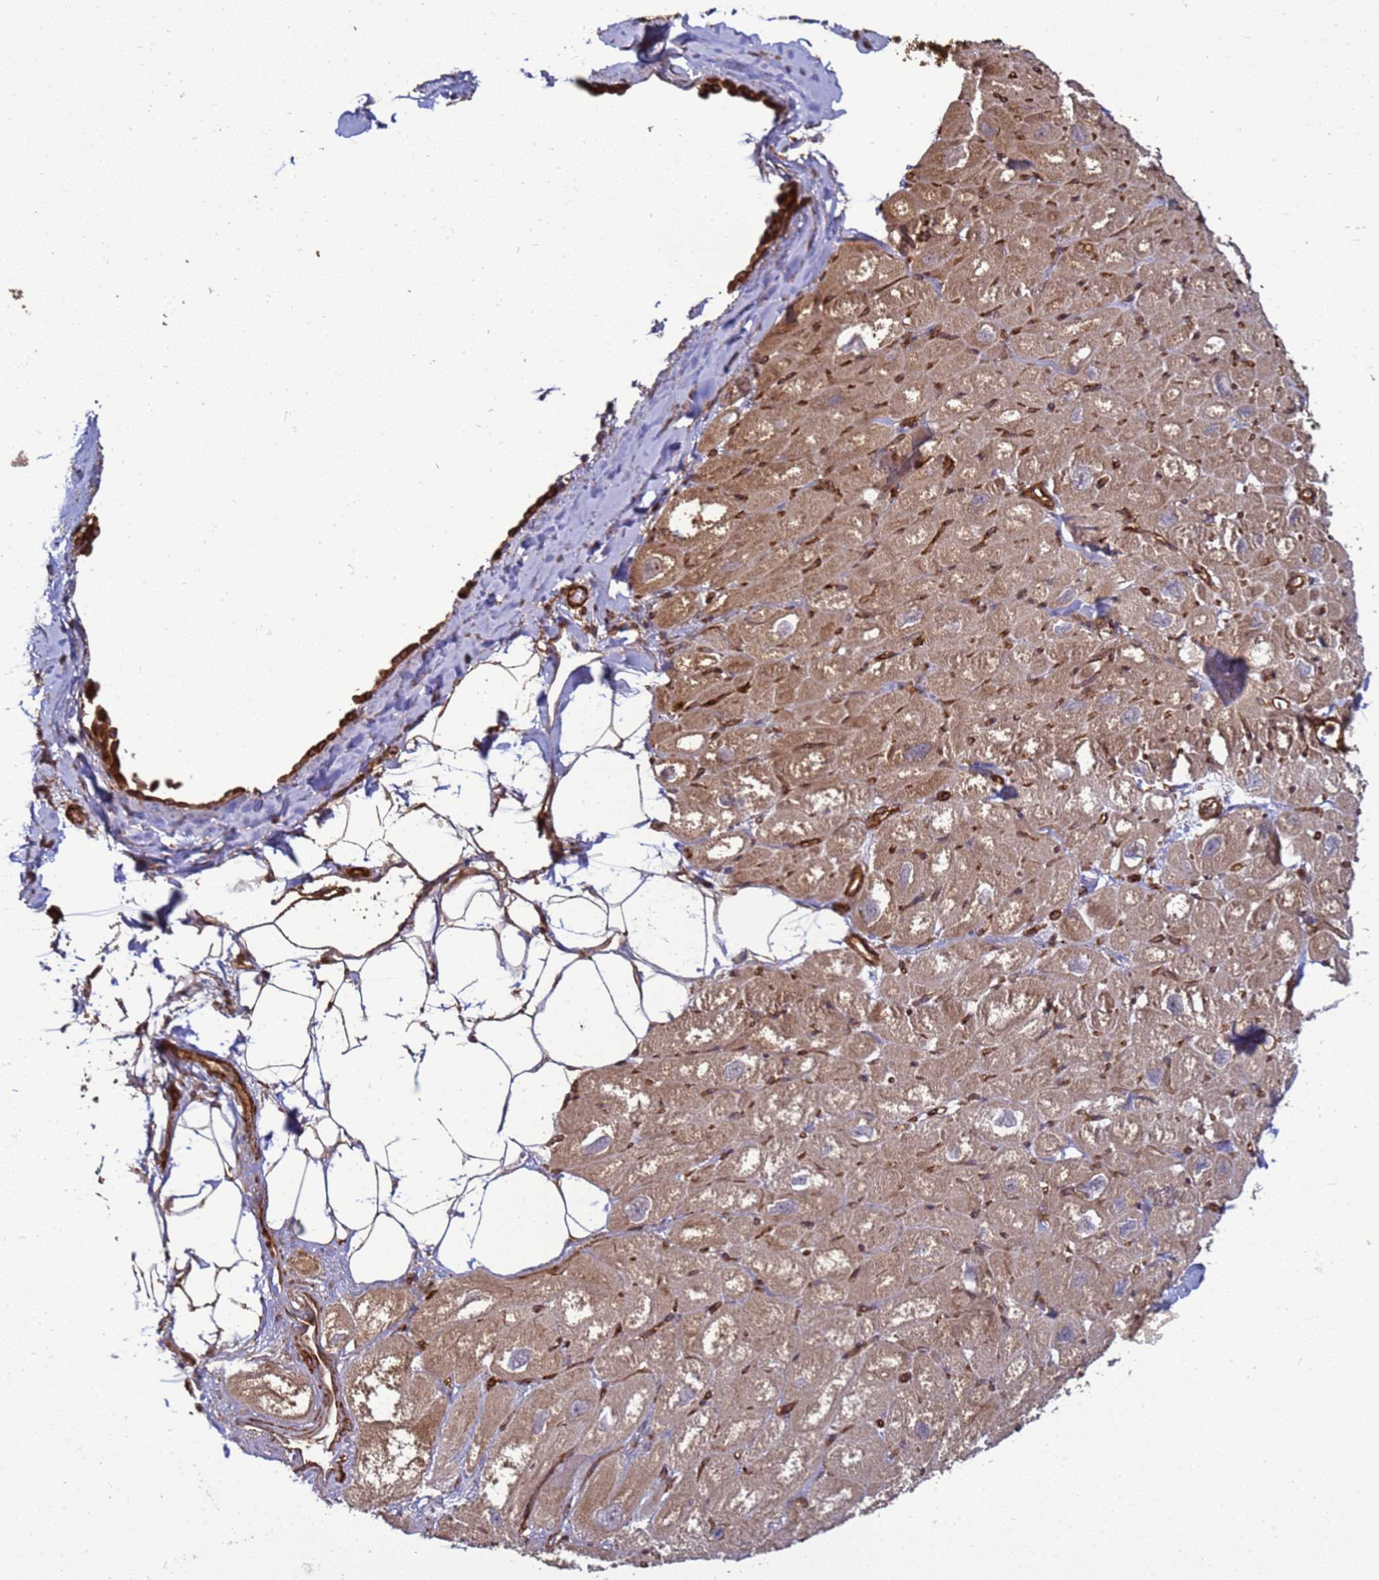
{"staining": {"intensity": "moderate", "quantity": ">75%", "location": "cytoplasmic/membranous"}, "tissue": "heart muscle", "cell_type": "Cardiomyocytes", "image_type": "normal", "snomed": [{"axis": "morphology", "description": "Normal tissue, NOS"}, {"axis": "topography", "description": "Heart"}], "caption": "Immunohistochemical staining of normal human heart muscle reveals medium levels of moderate cytoplasmic/membranous staining in approximately >75% of cardiomyocytes.", "gene": "CNOT1", "patient": {"sex": "male", "age": 50}}